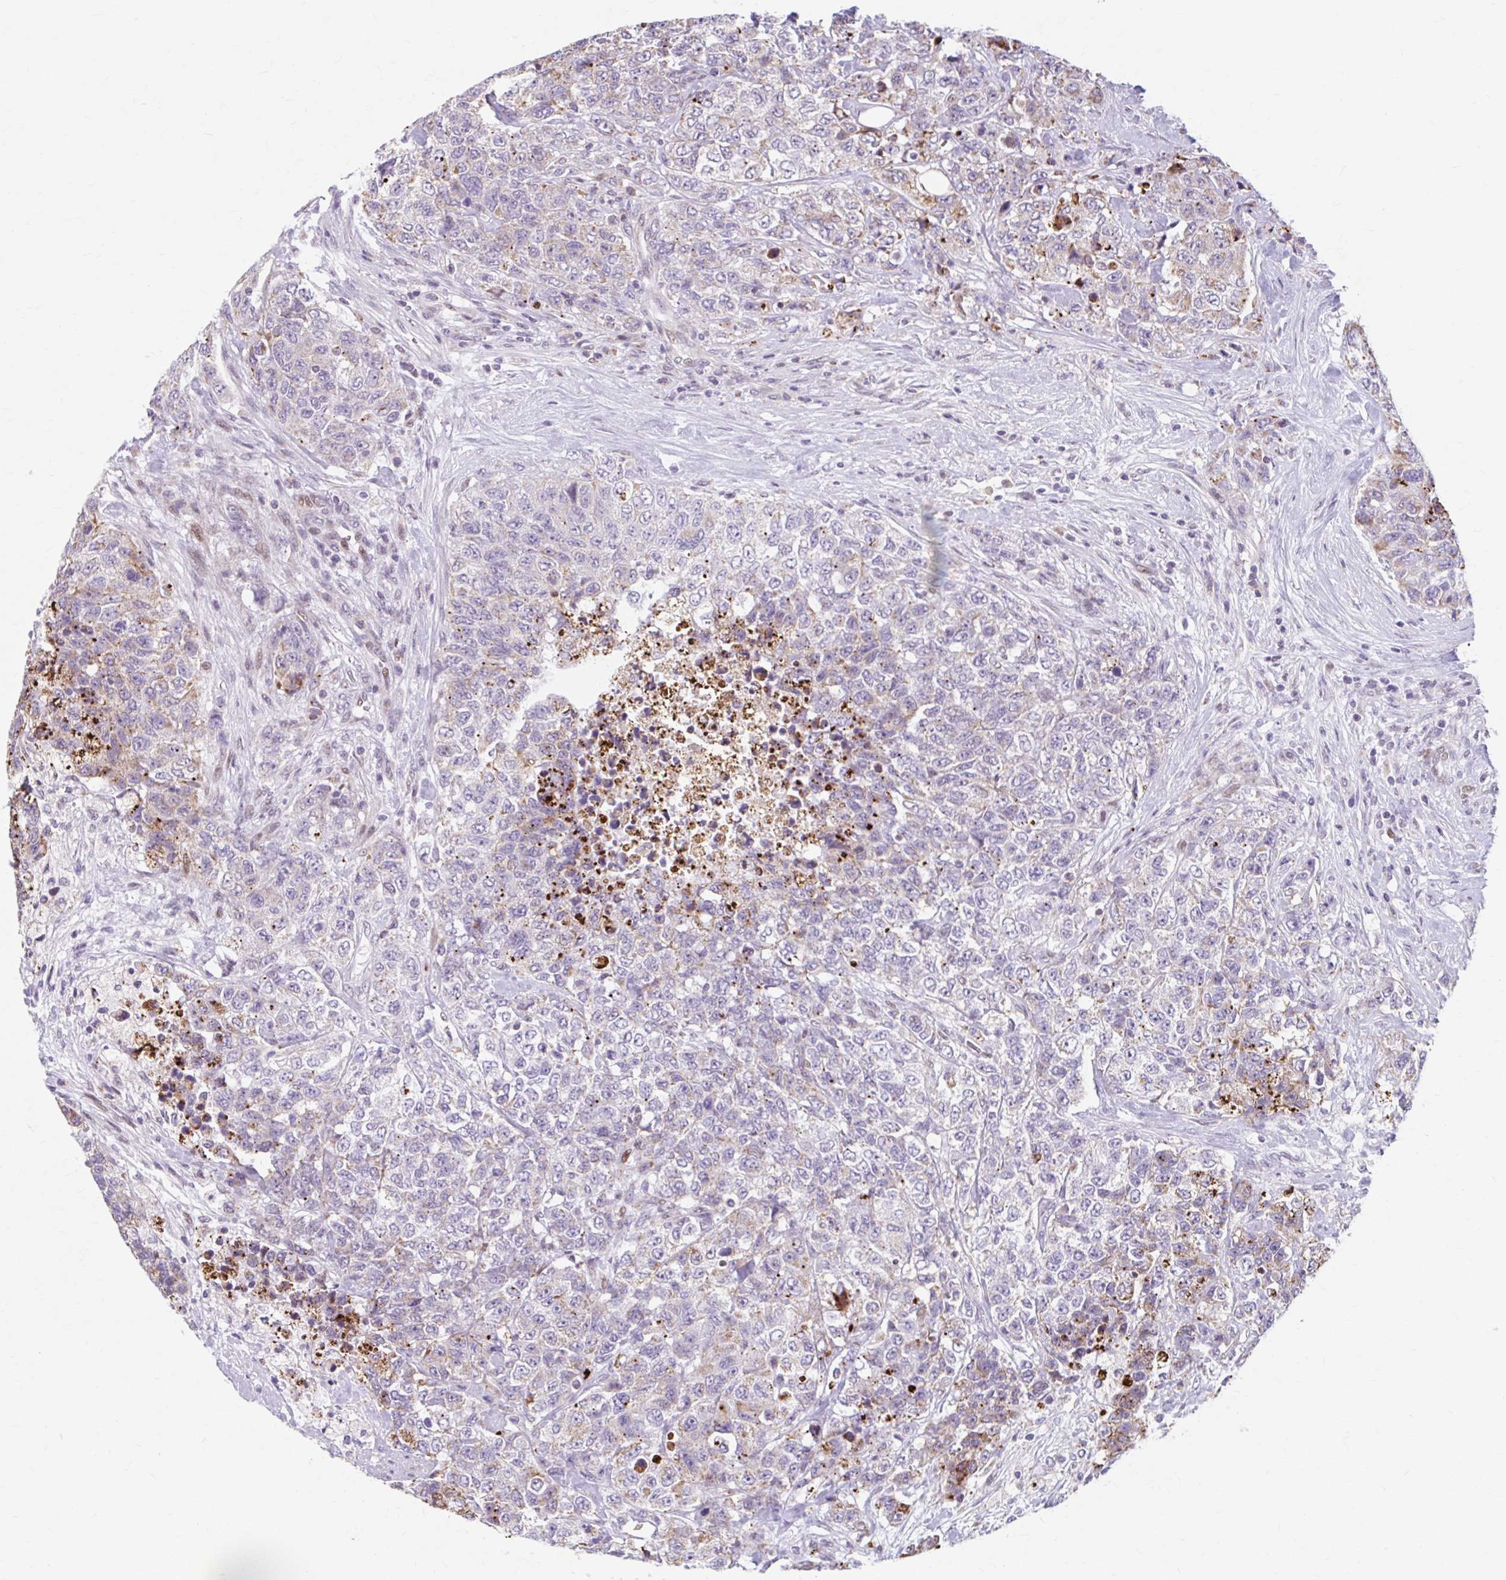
{"staining": {"intensity": "moderate", "quantity": "<25%", "location": "cytoplasmic/membranous"}, "tissue": "urothelial cancer", "cell_type": "Tumor cells", "image_type": "cancer", "snomed": [{"axis": "morphology", "description": "Urothelial carcinoma, High grade"}, {"axis": "topography", "description": "Urinary bladder"}], "caption": "Protein expression analysis of human high-grade urothelial carcinoma reveals moderate cytoplasmic/membranous expression in approximately <25% of tumor cells.", "gene": "BEAN1", "patient": {"sex": "female", "age": 78}}